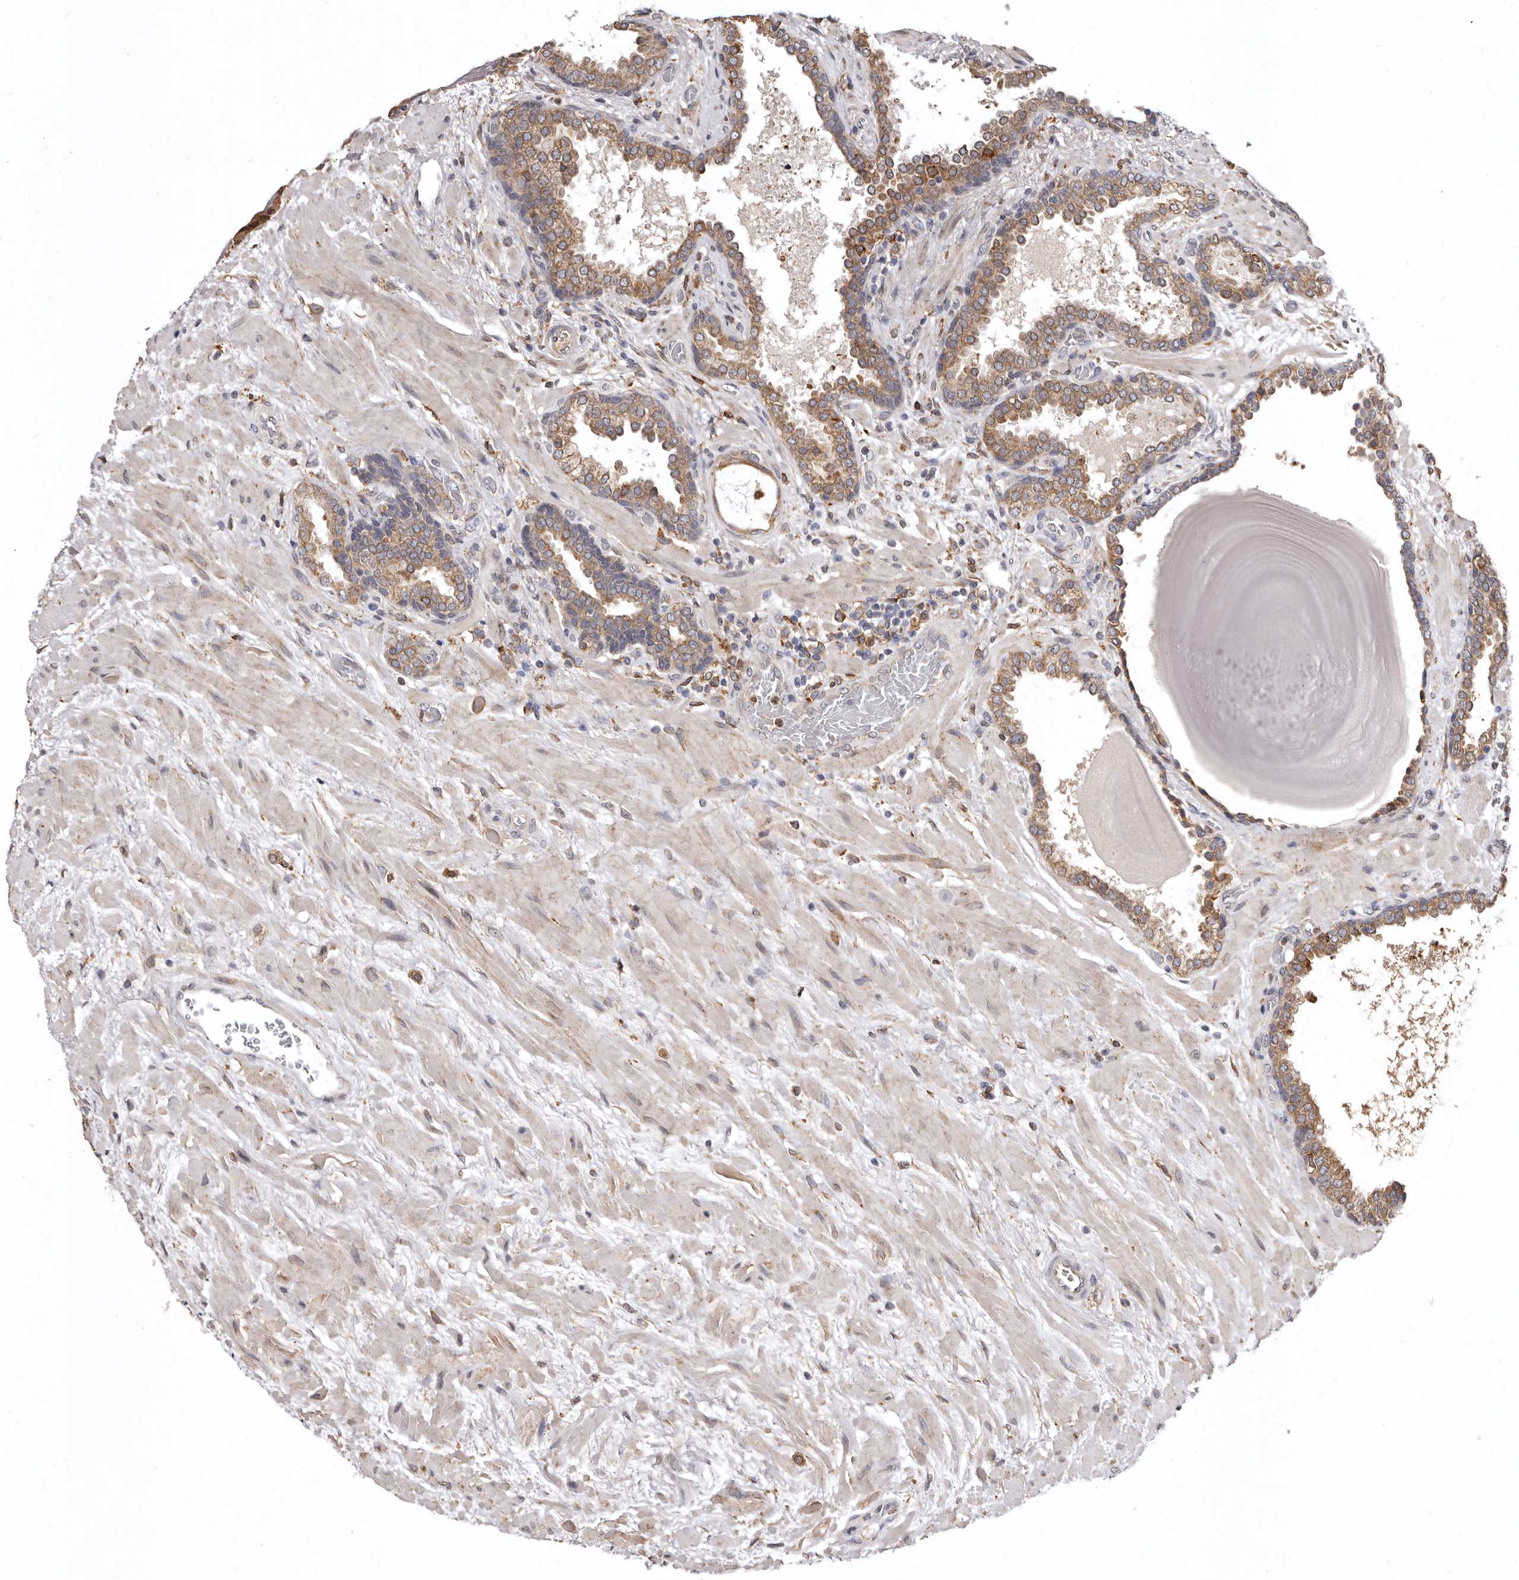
{"staining": {"intensity": "moderate", "quantity": "25%-75%", "location": "cytoplasmic/membranous"}, "tissue": "prostate", "cell_type": "Glandular cells", "image_type": "normal", "snomed": [{"axis": "morphology", "description": "Normal tissue, NOS"}, {"axis": "topography", "description": "Prostate"}], "caption": "The micrograph demonstrates staining of benign prostate, revealing moderate cytoplasmic/membranous protein expression (brown color) within glandular cells.", "gene": "INKA2", "patient": {"sex": "male", "age": 48}}